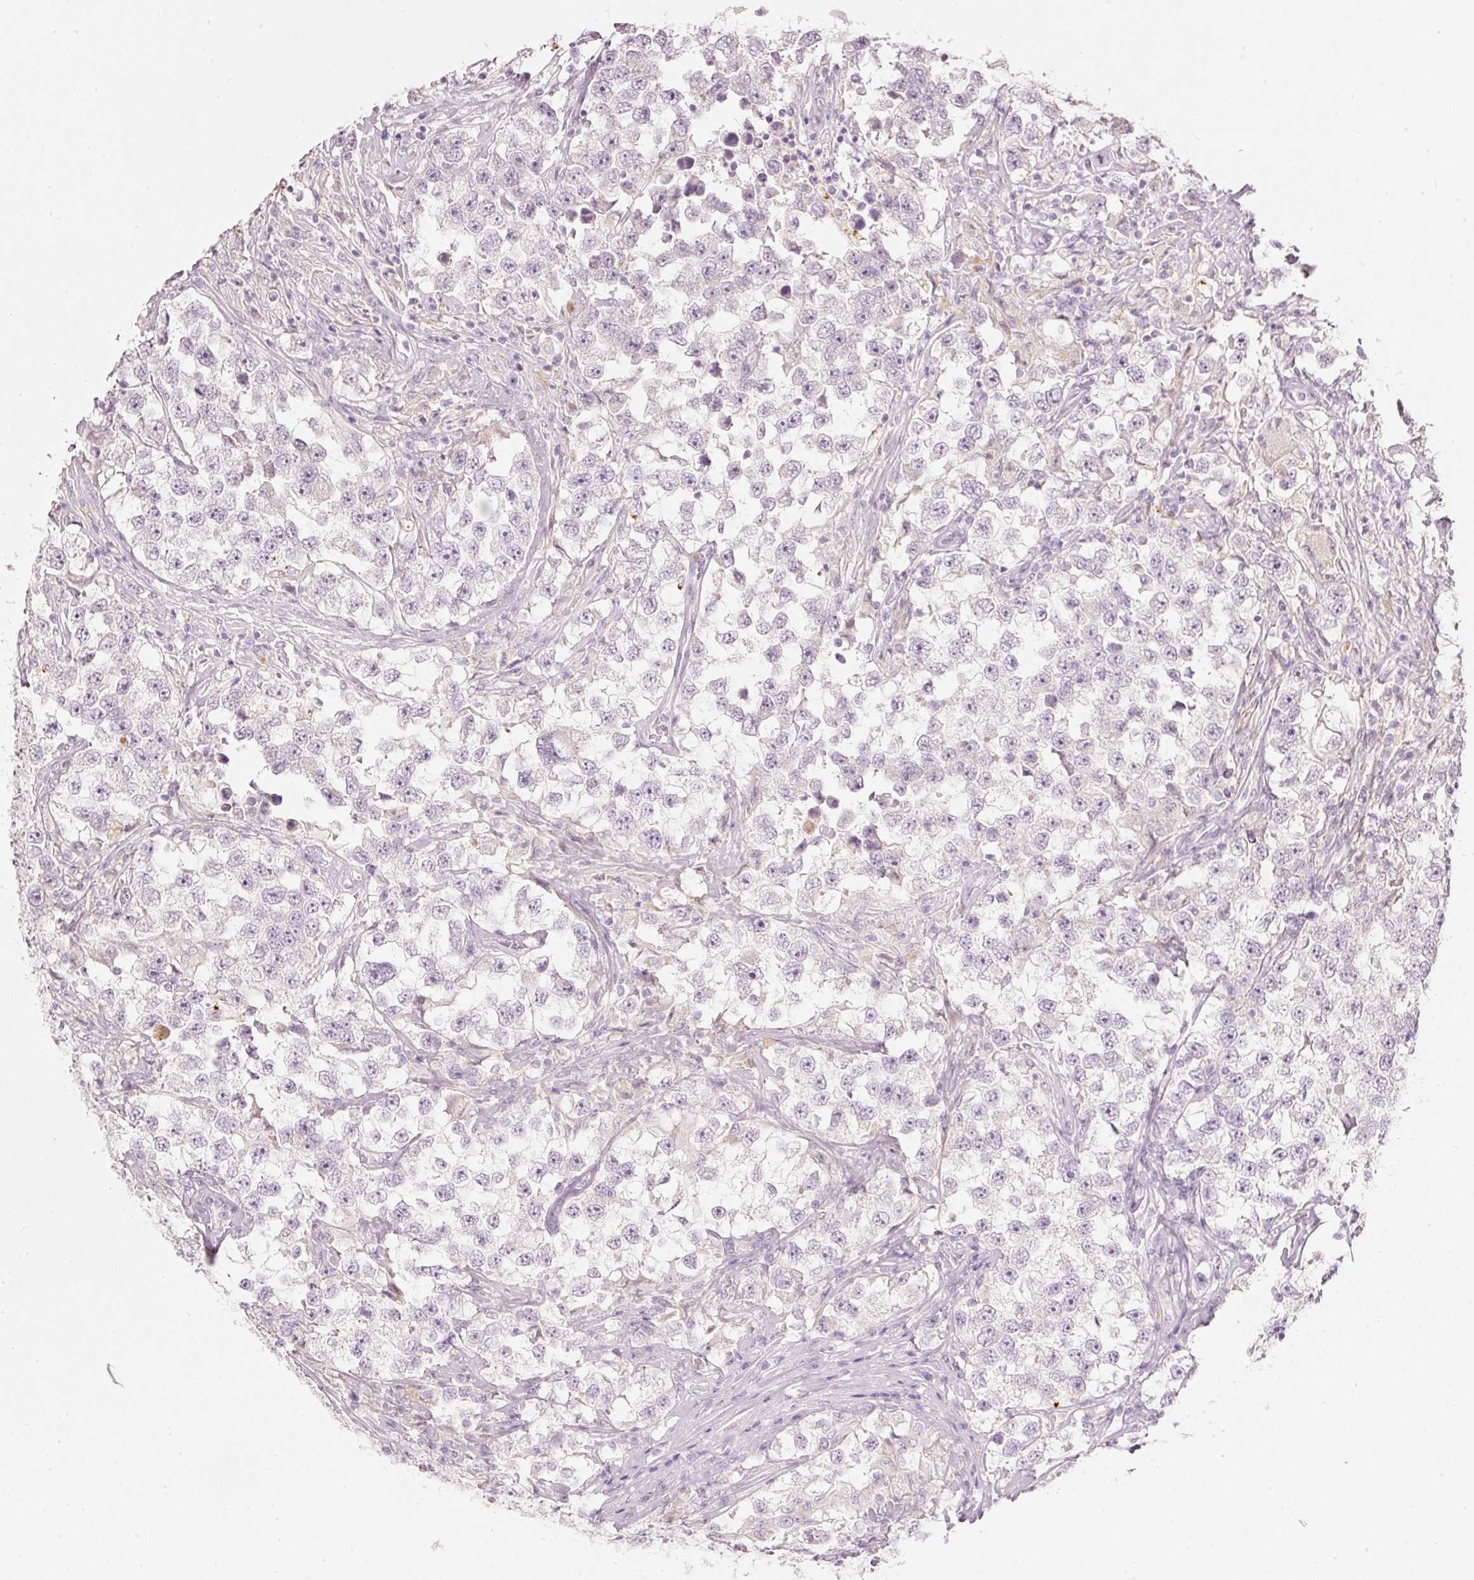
{"staining": {"intensity": "negative", "quantity": "none", "location": "none"}, "tissue": "testis cancer", "cell_type": "Tumor cells", "image_type": "cancer", "snomed": [{"axis": "morphology", "description": "Seminoma, NOS"}, {"axis": "topography", "description": "Testis"}], "caption": "IHC micrograph of neoplastic tissue: human testis cancer stained with DAB (3,3'-diaminobenzidine) exhibits no significant protein staining in tumor cells. Brightfield microscopy of IHC stained with DAB (3,3'-diaminobenzidine) (brown) and hematoxylin (blue), captured at high magnification.", "gene": "LECT2", "patient": {"sex": "male", "age": 46}}